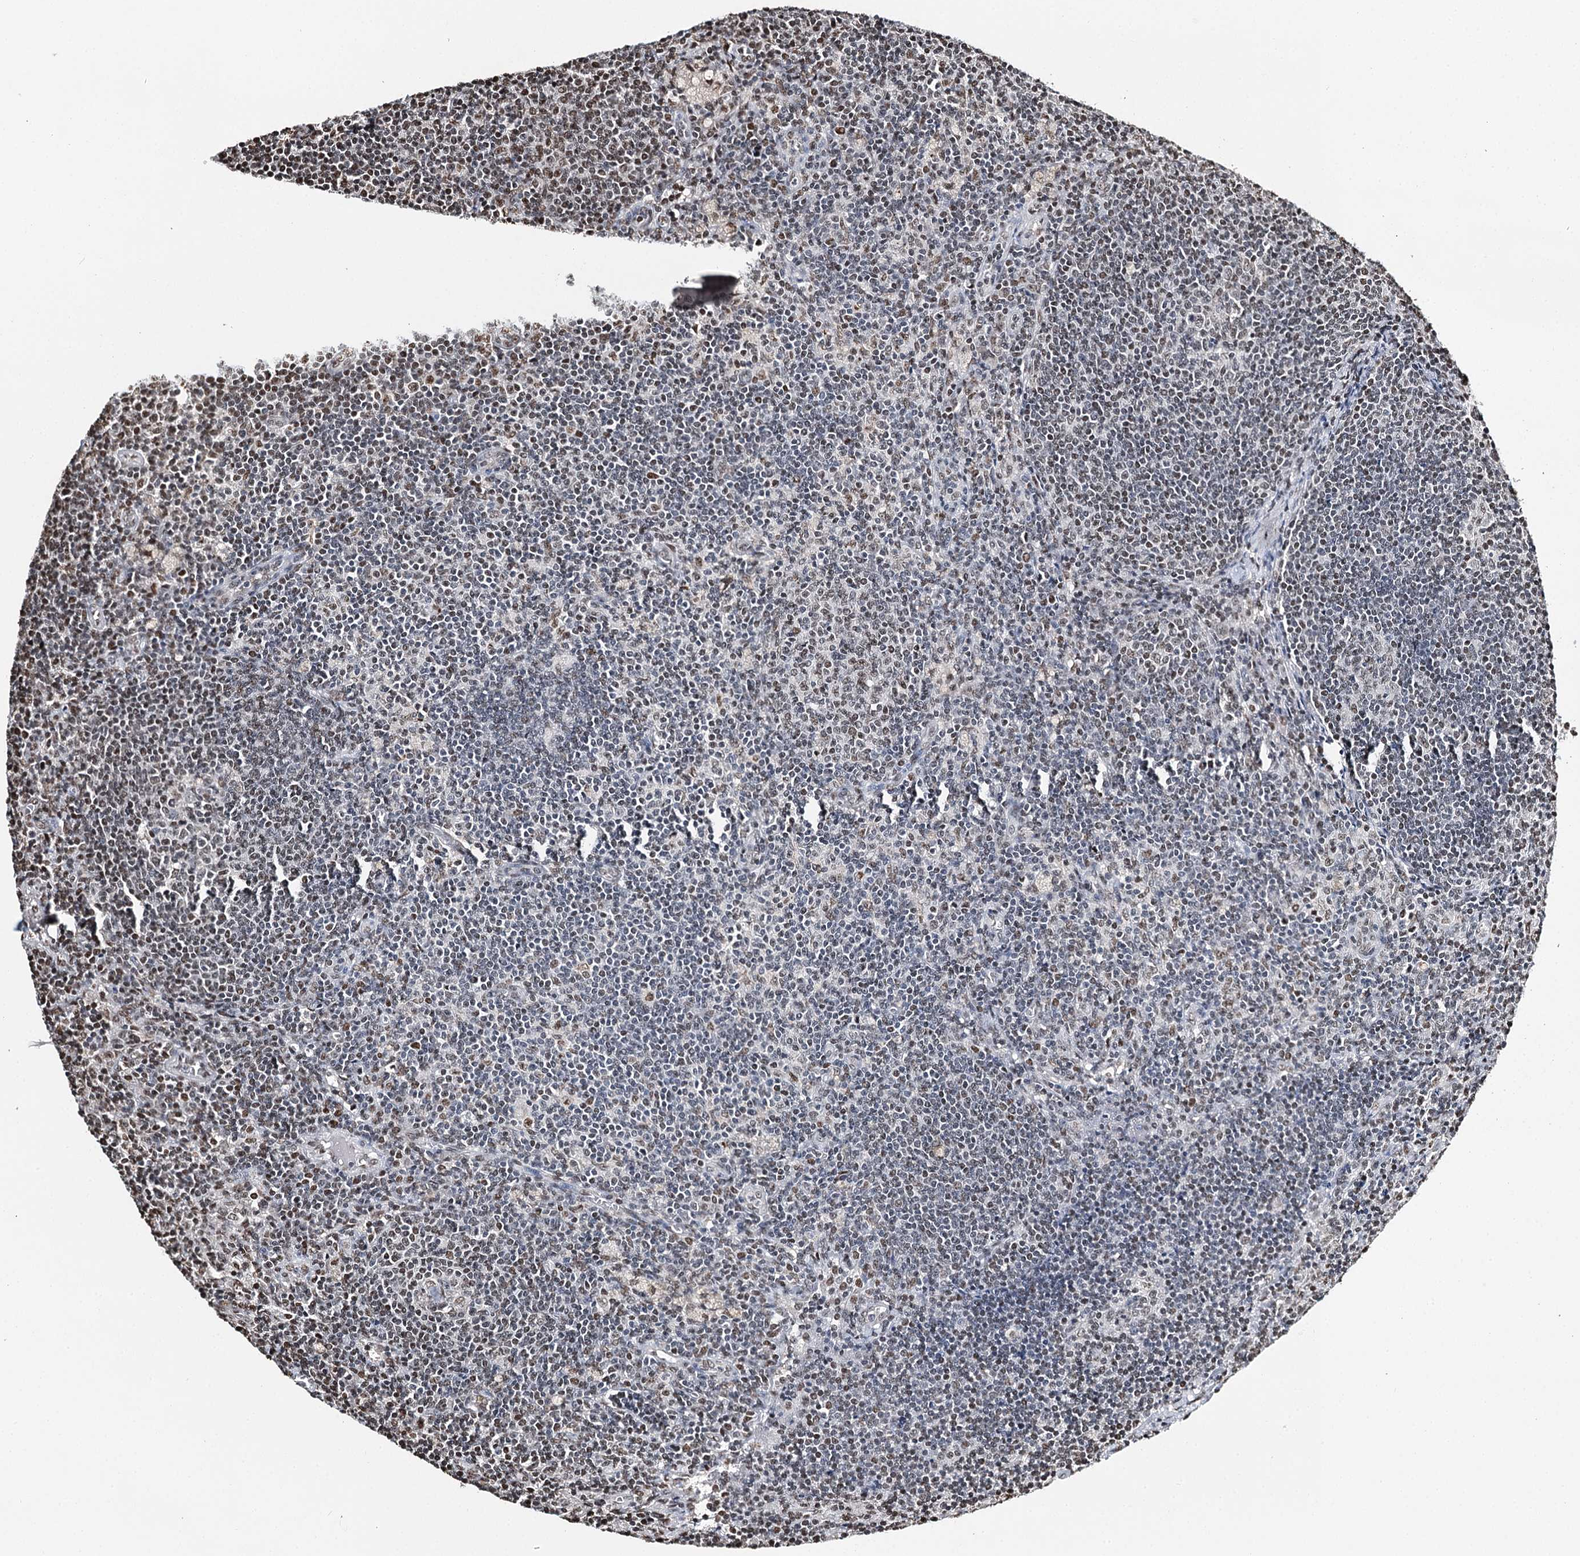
{"staining": {"intensity": "negative", "quantity": "none", "location": "none"}, "tissue": "lymph node", "cell_type": "Germinal center cells", "image_type": "normal", "snomed": [{"axis": "morphology", "description": "Normal tissue, NOS"}, {"axis": "topography", "description": "Lymph node"}], "caption": "The immunohistochemistry (IHC) histopathology image has no significant positivity in germinal center cells of lymph node.", "gene": "RPS27A", "patient": {"sex": "male", "age": 69}}